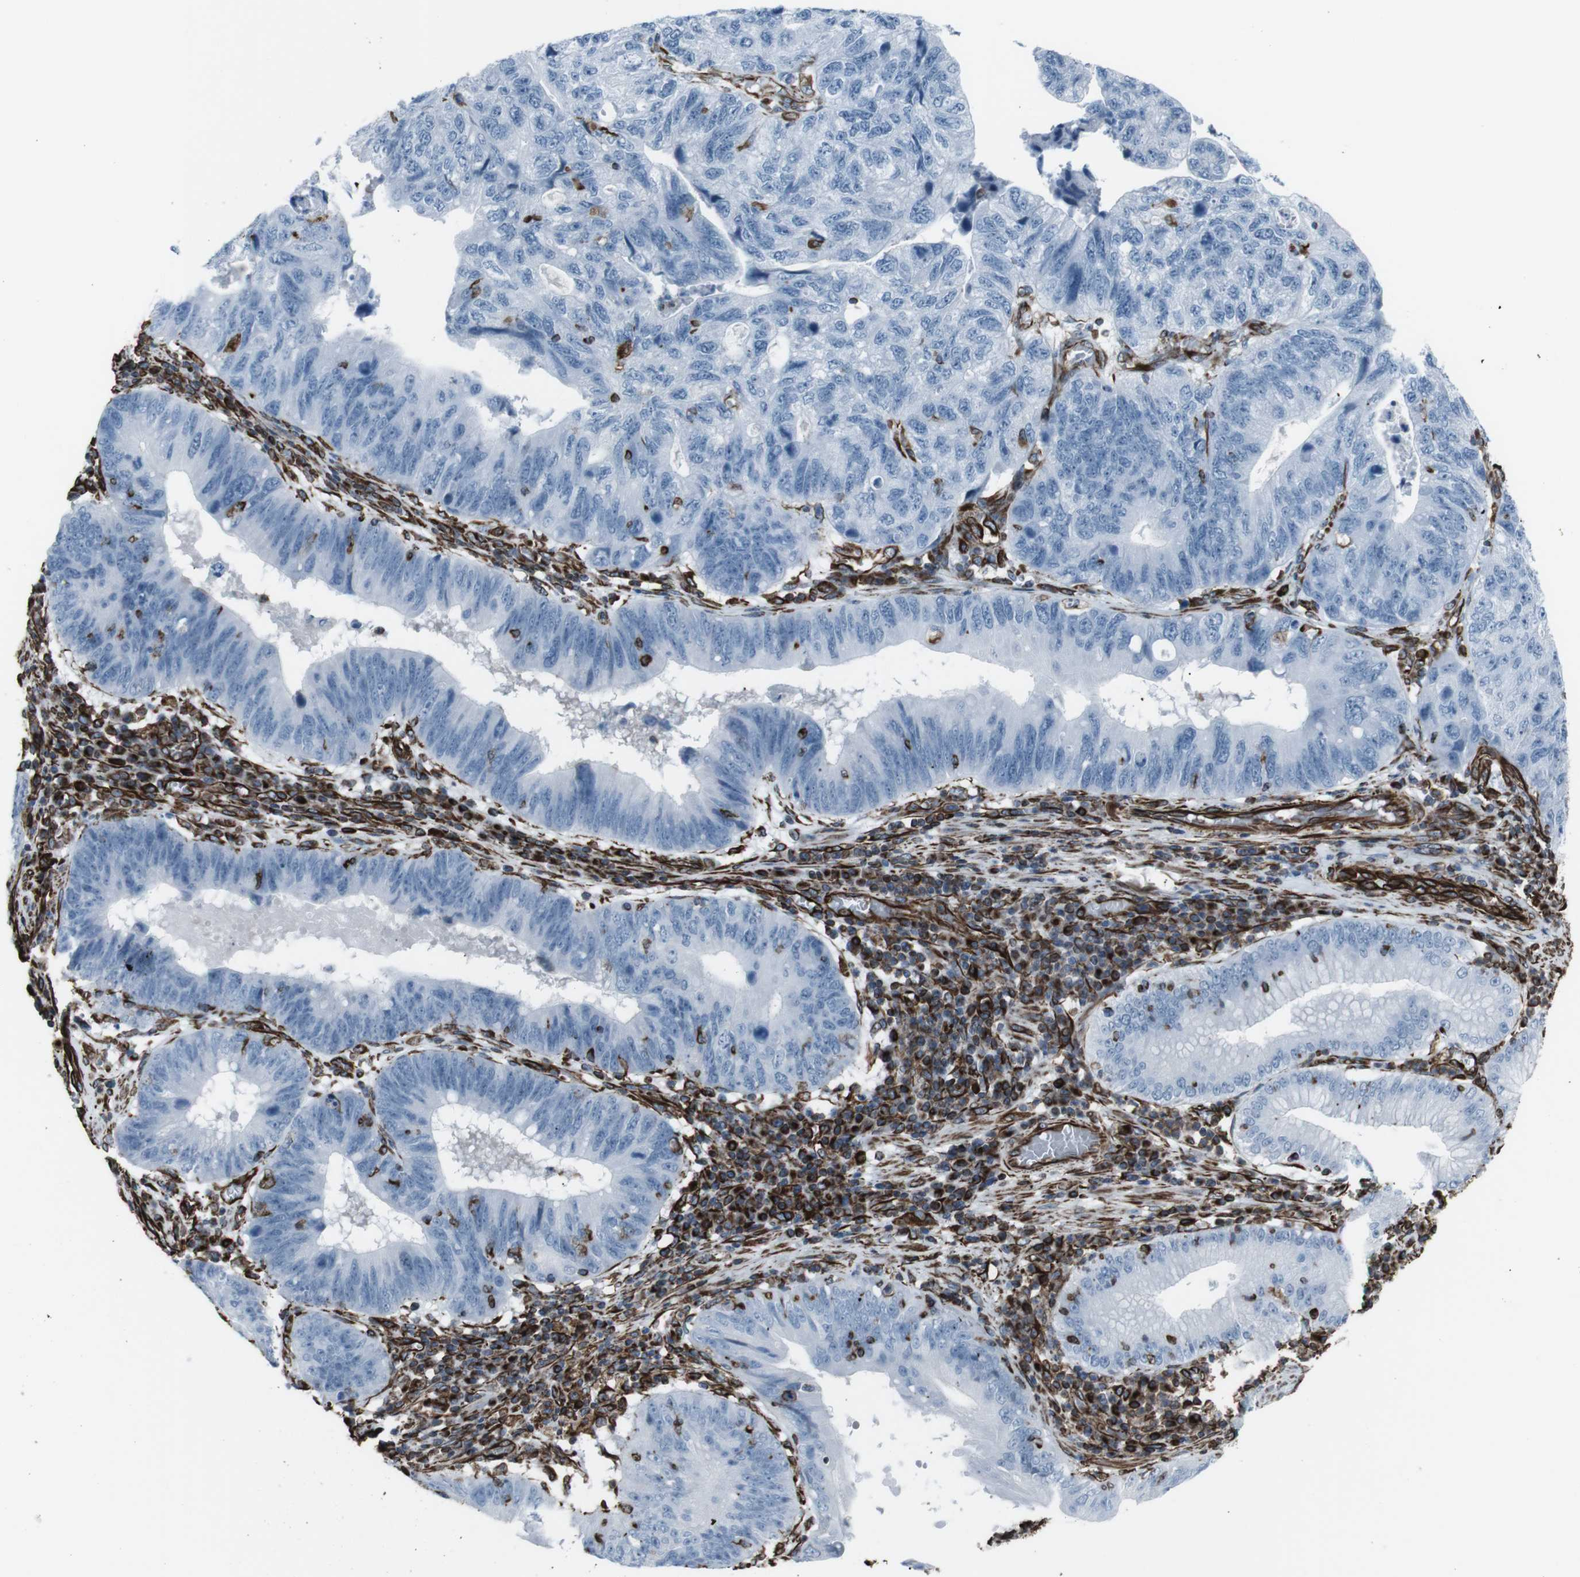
{"staining": {"intensity": "negative", "quantity": "none", "location": "none"}, "tissue": "stomach cancer", "cell_type": "Tumor cells", "image_type": "cancer", "snomed": [{"axis": "morphology", "description": "Adenocarcinoma, NOS"}, {"axis": "topography", "description": "Stomach"}], "caption": "Adenocarcinoma (stomach) was stained to show a protein in brown. There is no significant staining in tumor cells.", "gene": "ZDHHC6", "patient": {"sex": "male", "age": 59}}